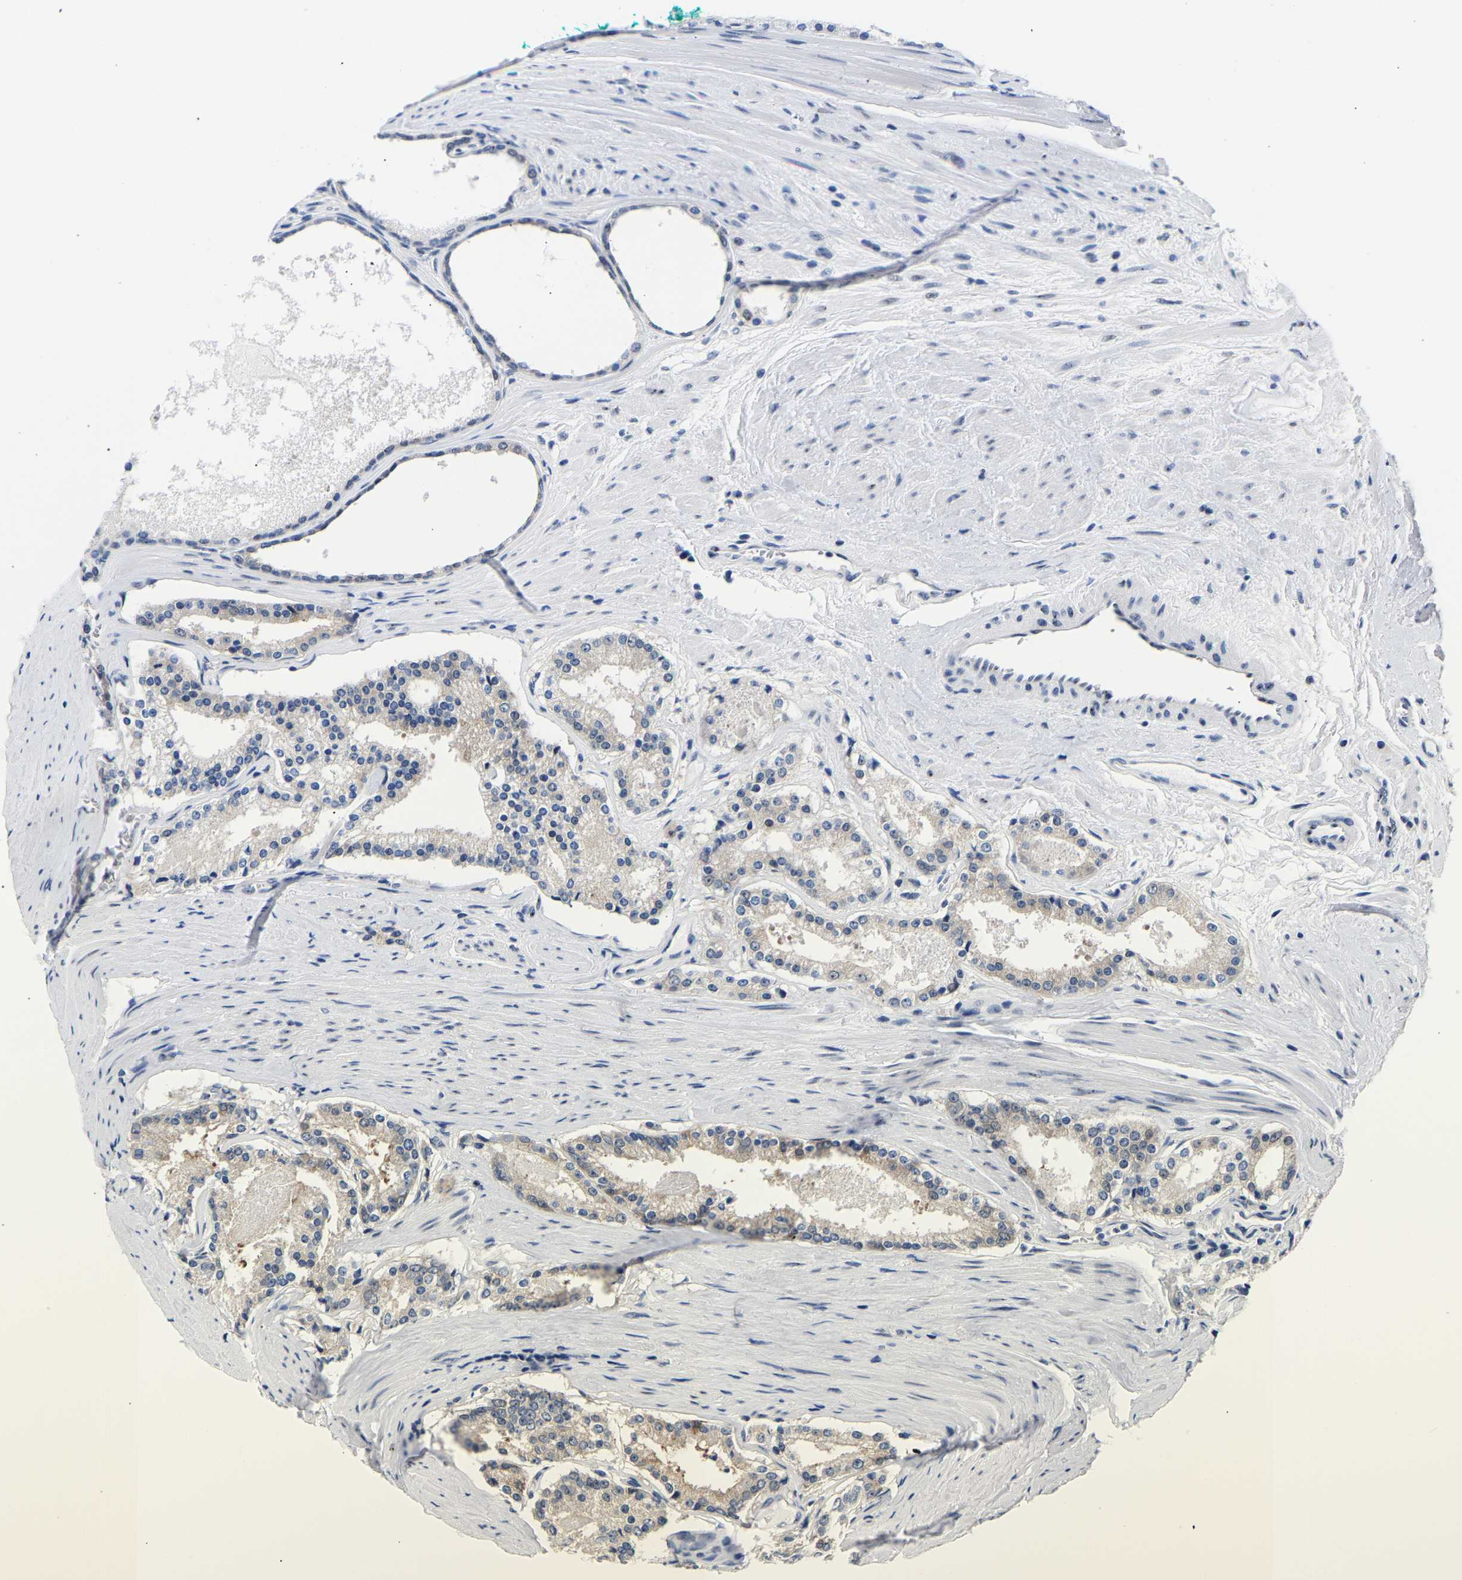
{"staining": {"intensity": "negative", "quantity": "none", "location": "none"}, "tissue": "prostate cancer", "cell_type": "Tumor cells", "image_type": "cancer", "snomed": [{"axis": "morphology", "description": "Adenocarcinoma, Low grade"}, {"axis": "topography", "description": "Prostate"}], "caption": "Low-grade adenocarcinoma (prostate) was stained to show a protein in brown. There is no significant positivity in tumor cells. The staining is performed using DAB brown chromogen with nuclei counter-stained in using hematoxylin.", "gene": "PTRHD1", "patient": {"sex": "male", "age": 70}}